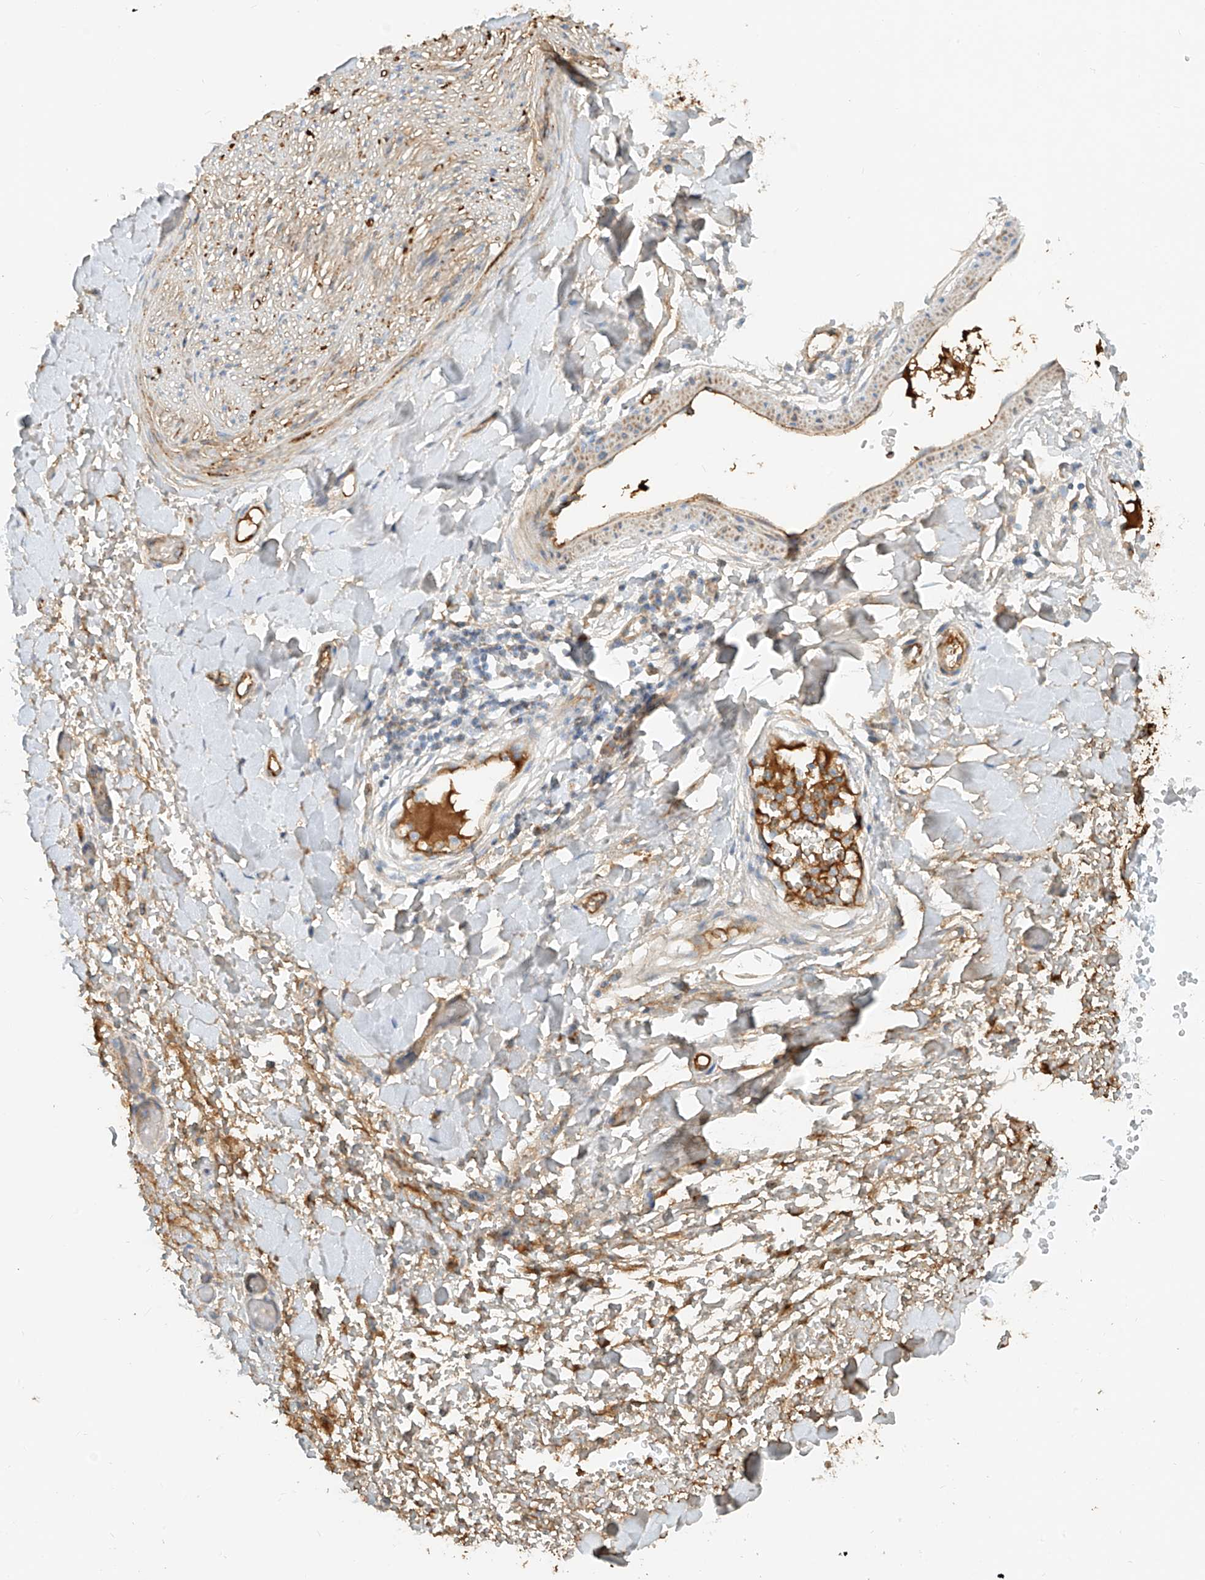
{"staining": {"intensity": "moderate", "quantity": "25%-75%", "location": "cytoplasmic/membranous"}, "tissue": "adipose tissue", "cell_type": "Adipocytes", "image_type": "normal", "snomed": [{"axis": "morphology", "description": "Normal tissue, NOS"}, {"axis": "morphology", "description": "Adenocarcinoma, NOS"}, {"axis": "topography", "description": "Stomach, upper"}, {"axis": "topography", "description": "Peripheral nerve tissue"}], "caption": "DAB (3,3'-diaminobenzidine) immunohistochemical staining of benign human adipose tissue reveals moderate cytoplasmic/membranous protein staining in about 25%-75% of adipocytes.", "gene": "OCSTAMP", "patient": {"sex": "male", "age": 62}}